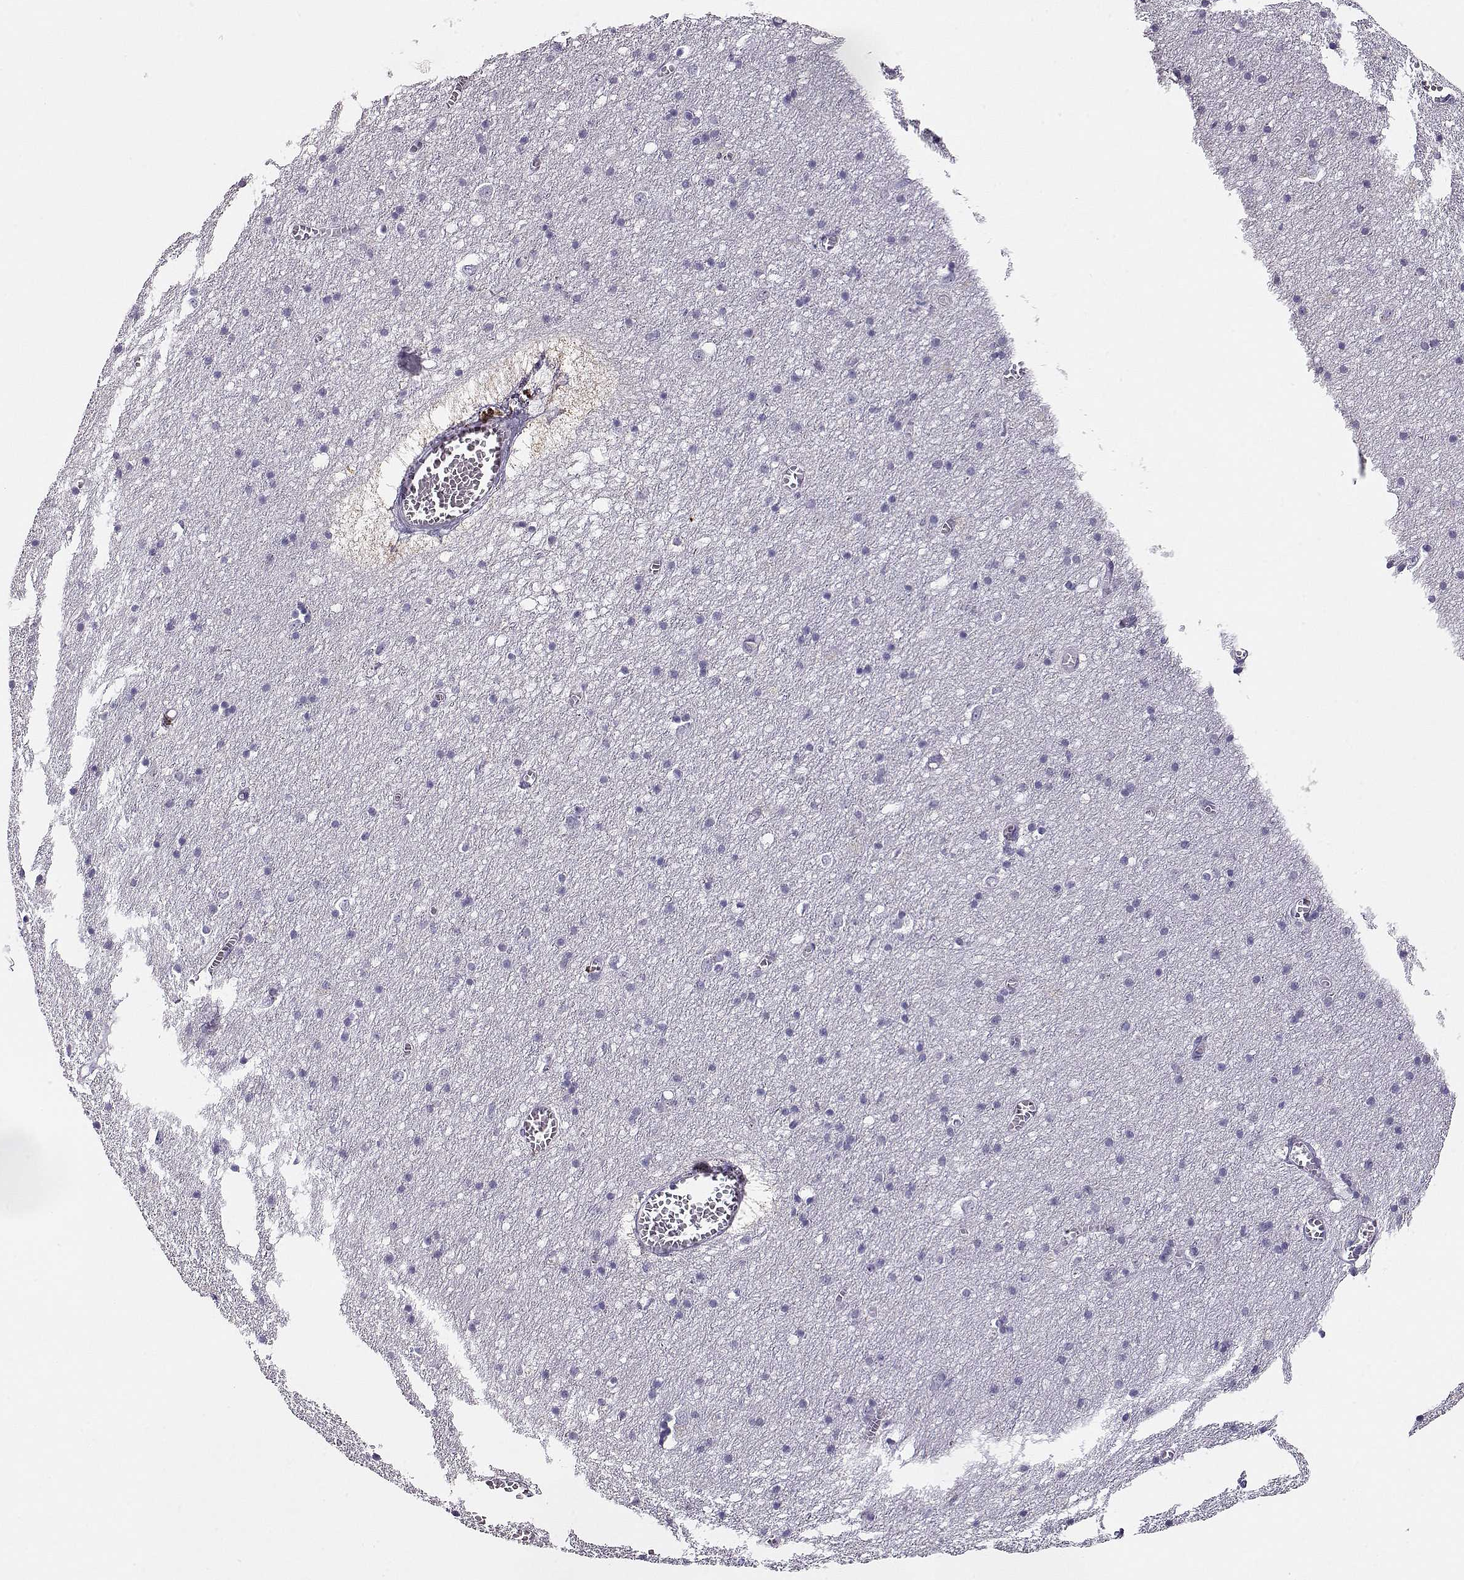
{"staining": {"intensity": "negative", "quantity": "none", "location": "none"}, "tissue": "cerebral cortex", "cell_type": "Endothelial cells", "image_type": "normal", "snomed": [{"axis": "morphology", "description": "Normal tissue, NOS"}, {"axis": "topography", "description": "Cerebral cortex"}], "caption": "Image shows no significant protein positivity in endothelial cells of normal cerebral cortex.", "gene": "CCR8", "patient": {"sex": "male", "age": 70}}